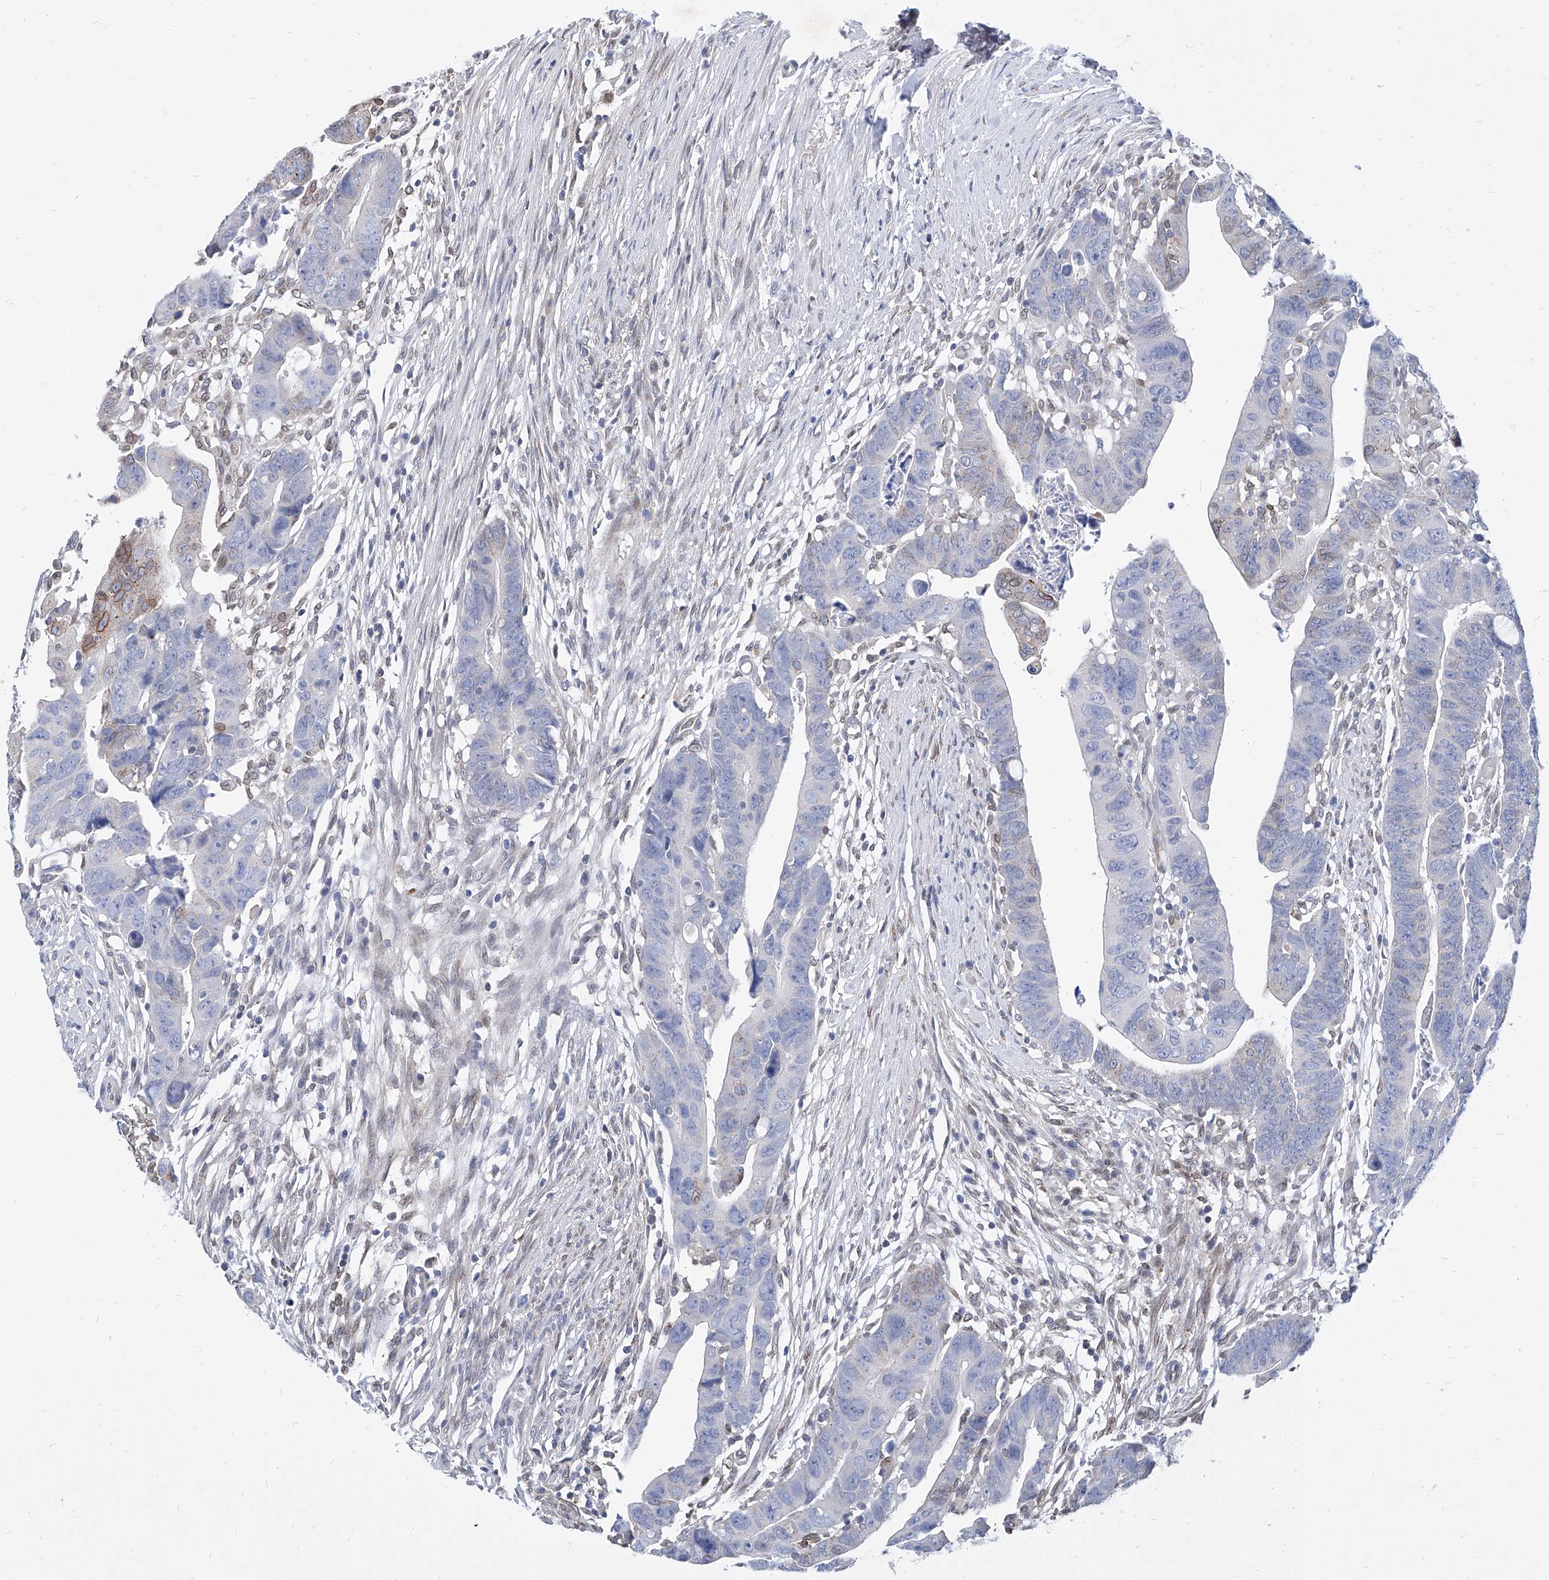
{"staining": {"intensity": "moderate", "quantity": "<25%", "location": "cytoplasmic/membranous,nuclear"}, "tissue": "colorectal cancer", "cell_type": "Tumor cells", "image_type": "cancer", "snomed": [{"axis": "morphology", "description": "Adenocarcinoma, NOS"}, {"axis": "topography", "description": "Rectum"}], "caption": "DAB immunohistochemical staining of adenocarcinoma (colorectal) shows moderate cytoplasmic/membranous and nuclear protein staining in about <25% of tumor cells.", "gene": "MX2", "patient": {"sex": "female", "age": 65}}